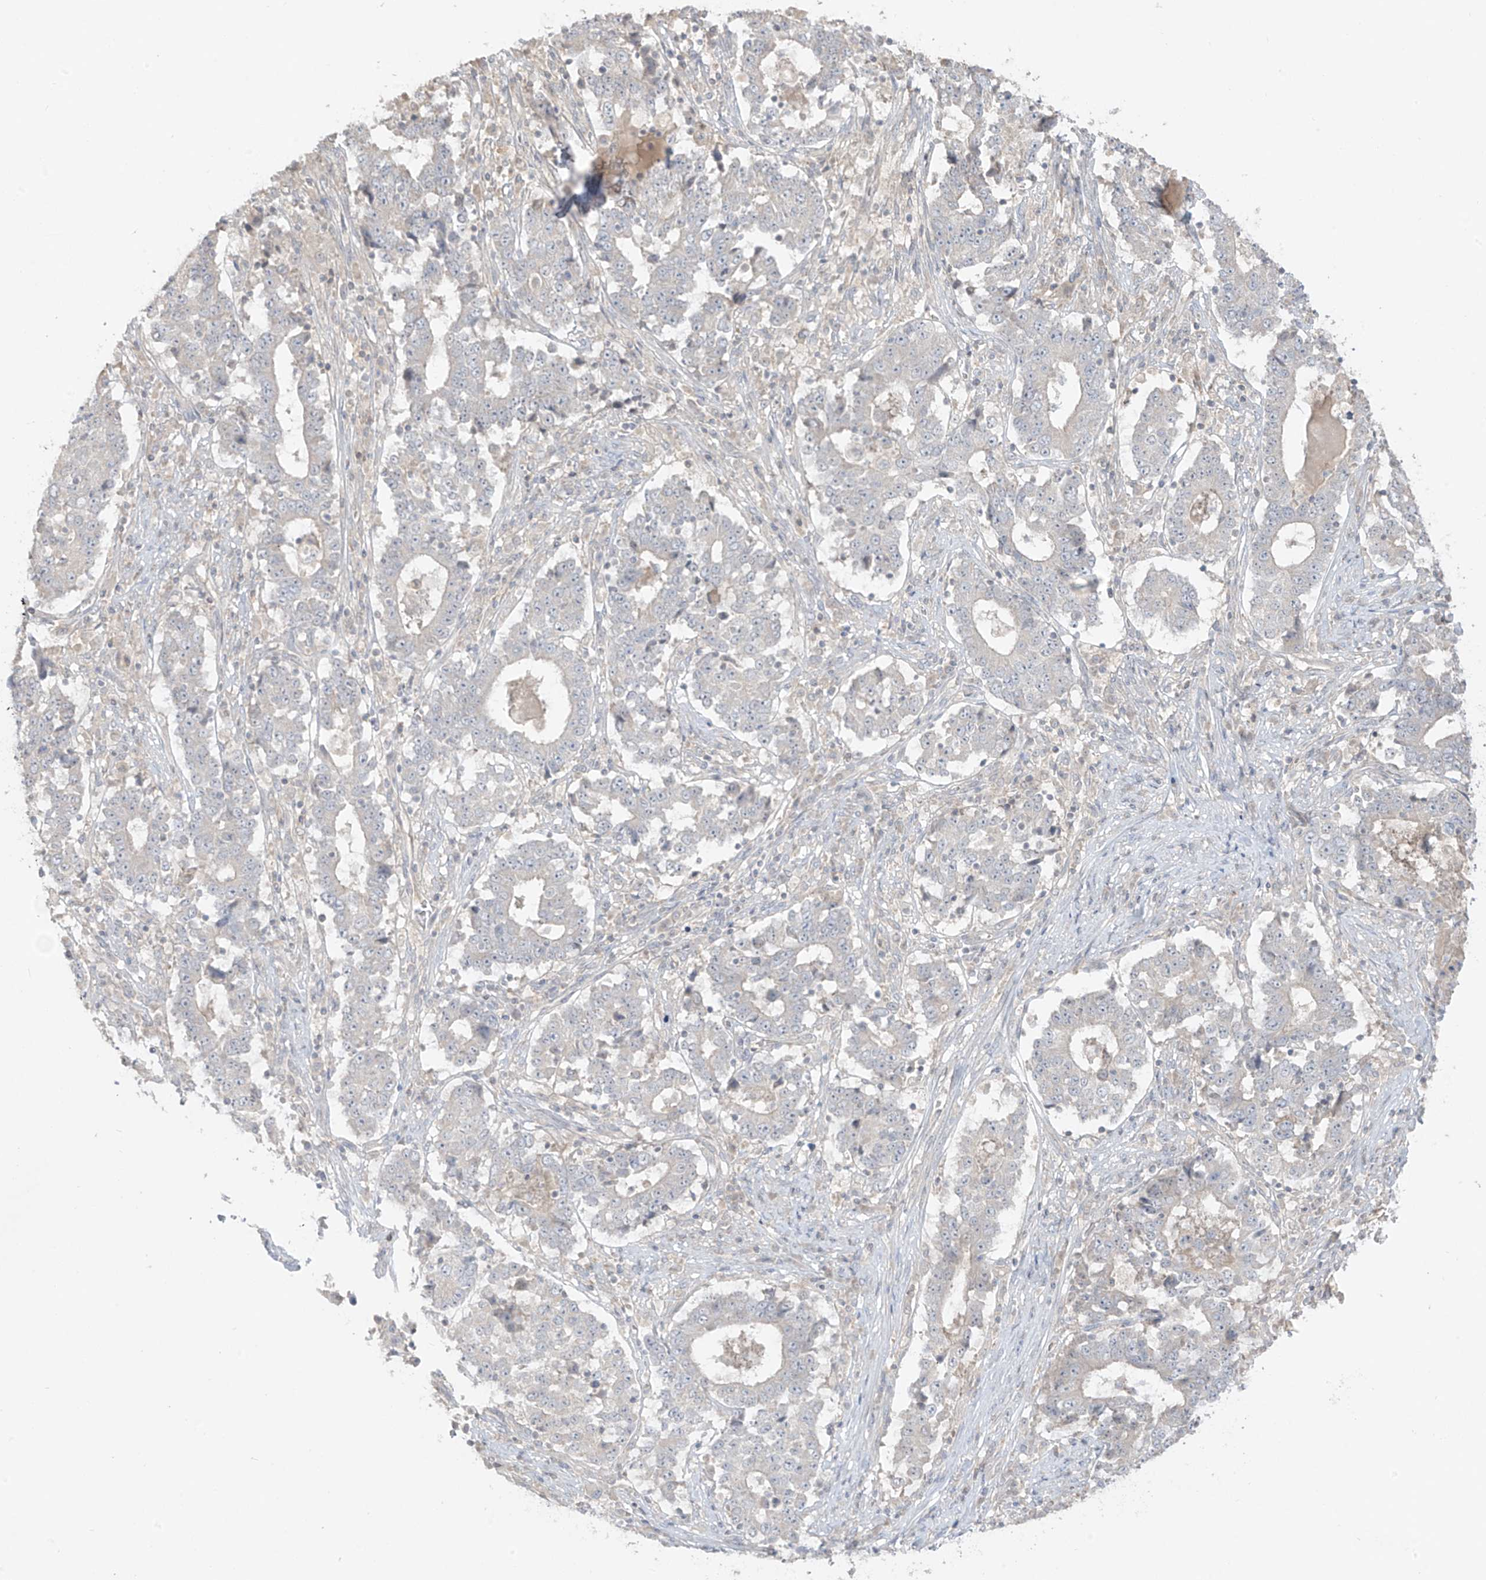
{"staining": {"intensity": "negative", "quantity": "none", "location": "none"}, "tissue": "stomach cancer", "cell_type": "Tumor cells", "image_type": "cancer", "snomed": [{"axis": "morphology", "description": "Adenocarcinoma, NOS"}, {"axis": "topography", "description": "Stomach"}], "caption": "High magnification brightfield microscopy of stomach cancer stained with DAB (brown) and counterstained with hematoxylin (blue): tumor cells show no significant positivity.", "gene": "ANGEL2", "patient": {"sex": "male", "age": 59}}